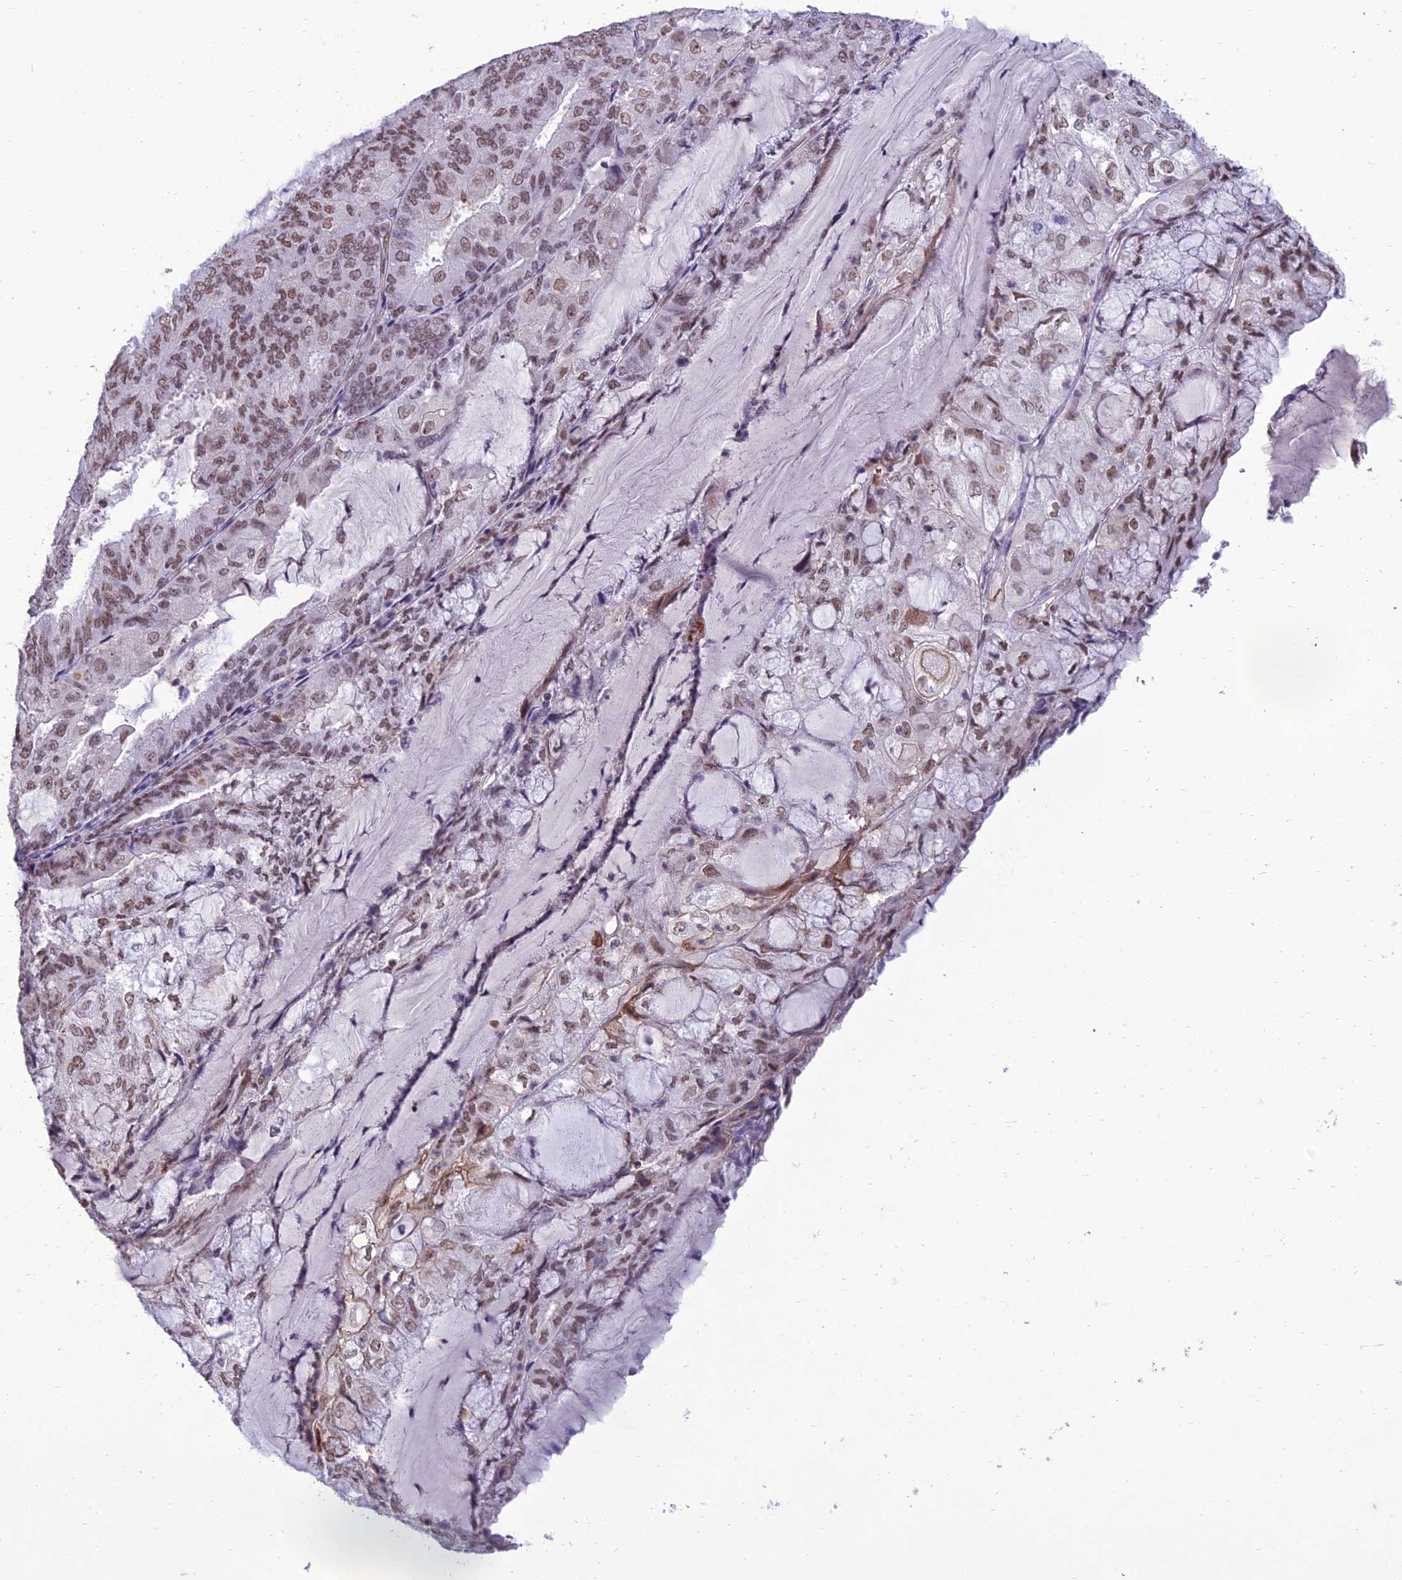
{"staining": {"intensity": "weak", "quantity": ">75%", "location": "nuclear"}, "tissue": "endometrial cancer", "cell_type": "Tumor cells", "image_type": "cancer", "snomed": [{"axis": "morphology", "description": "Adenocarcinoma, NOS"}, {"axis": "topography", "description": "Endometrium"}], "caption": "A photomicrograph of human adenocarcinoma (endometrial) stained for a protein demonstrates weak nuclear brown staining in tumor cells.", "gene": "RANBP3", "patient": {"sex": "female", "age": 81}}